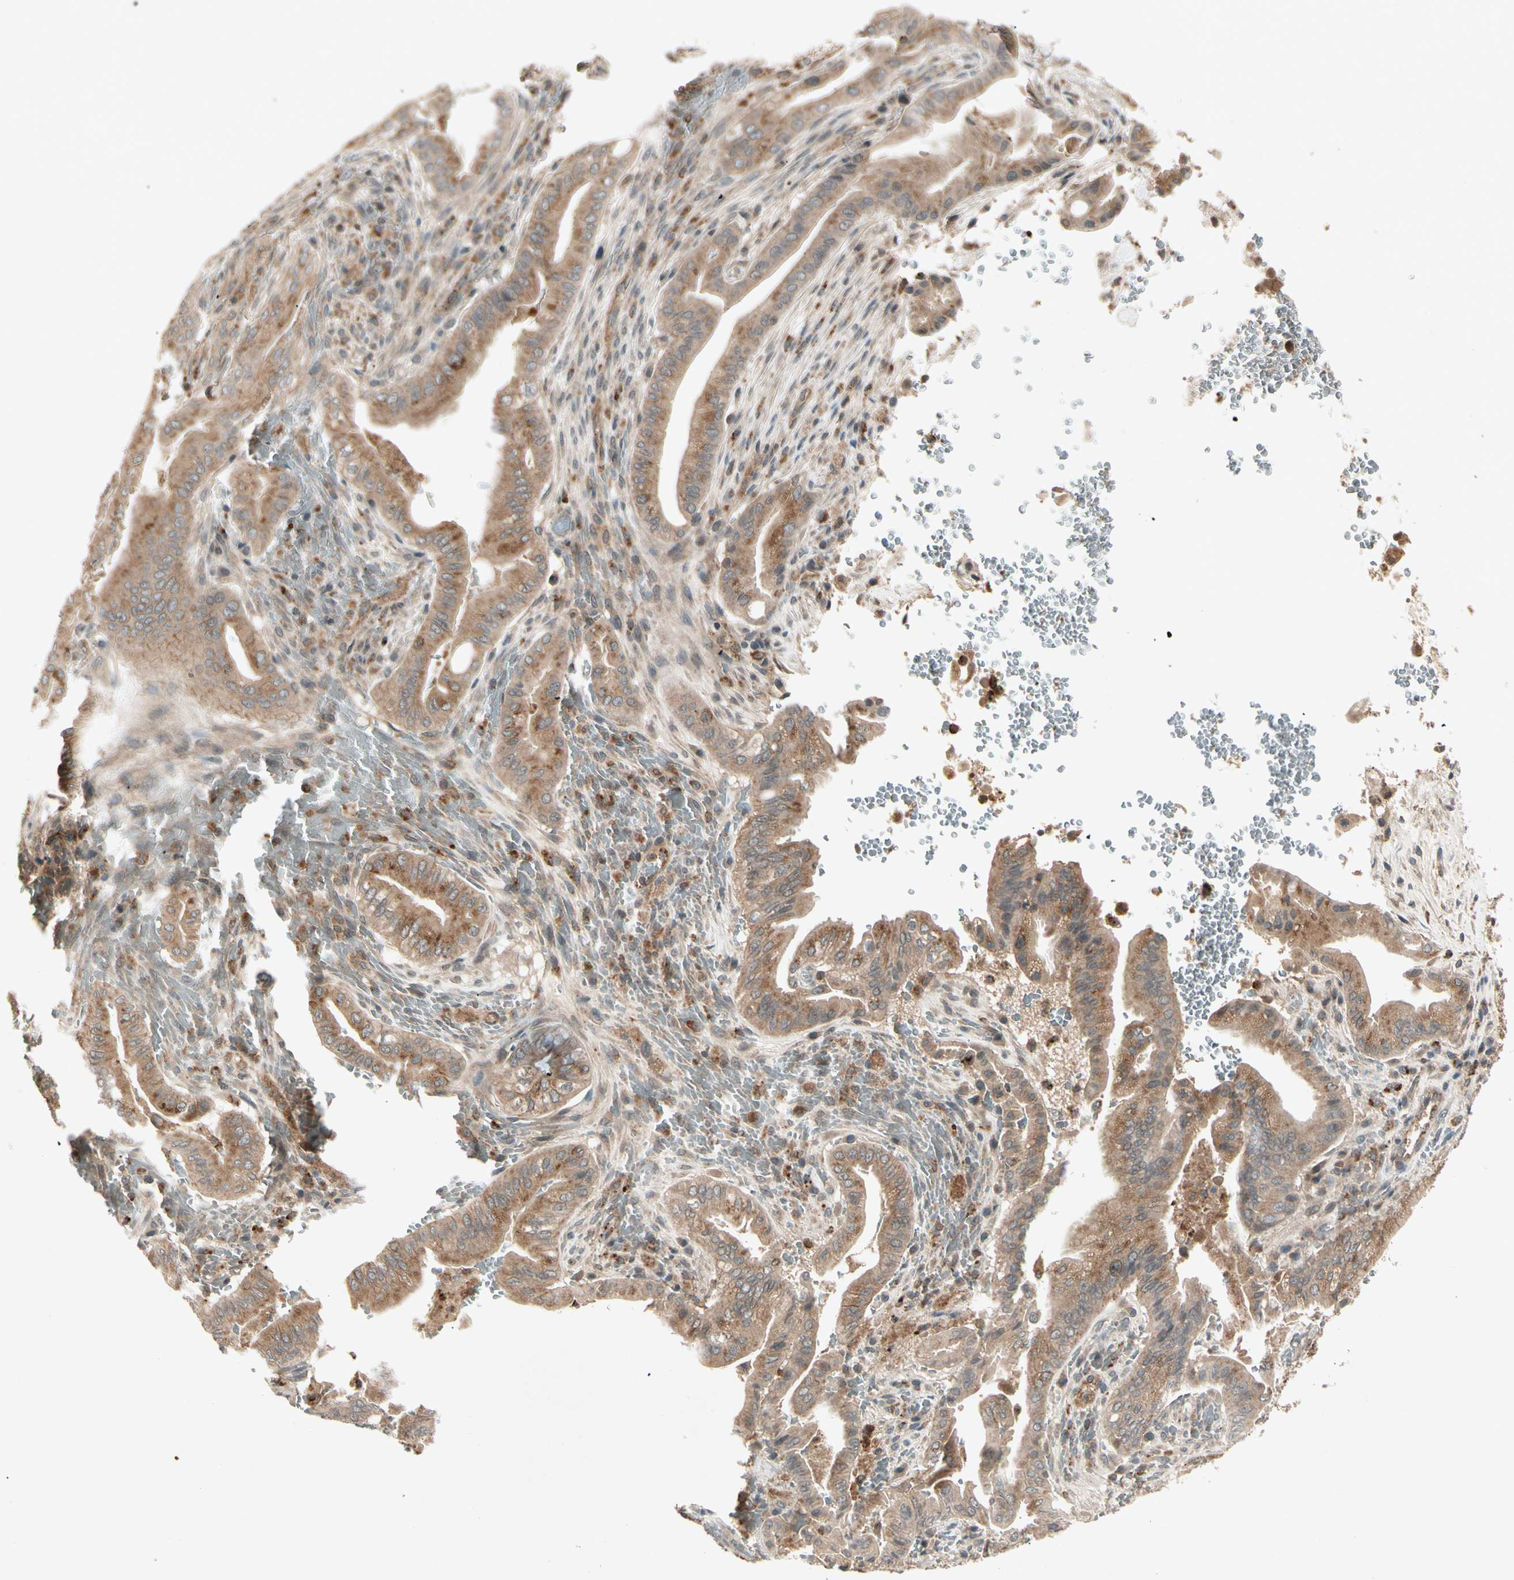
{"staining": {"intensity": "moderate", "quantity": ">75%", "location": "cytoplasmic/membranous"}, "tissue": "liver cancer", "cell_type": "Tumor cells", "image_type": "cancer", "snomed": [{"axis": "morphology", "description": "Cholangiocarcinoma"}, {"axis": "topography", "description": "Liver"}], "caption": "Liver cancer tissue exhibits moderate cytoplasmic/membranous positivity in approximately >75% of tumor cells, visualized by immunohistochemistry.", "gene": "FLOT1", "patient": {"sex": "female", "age": 68}}